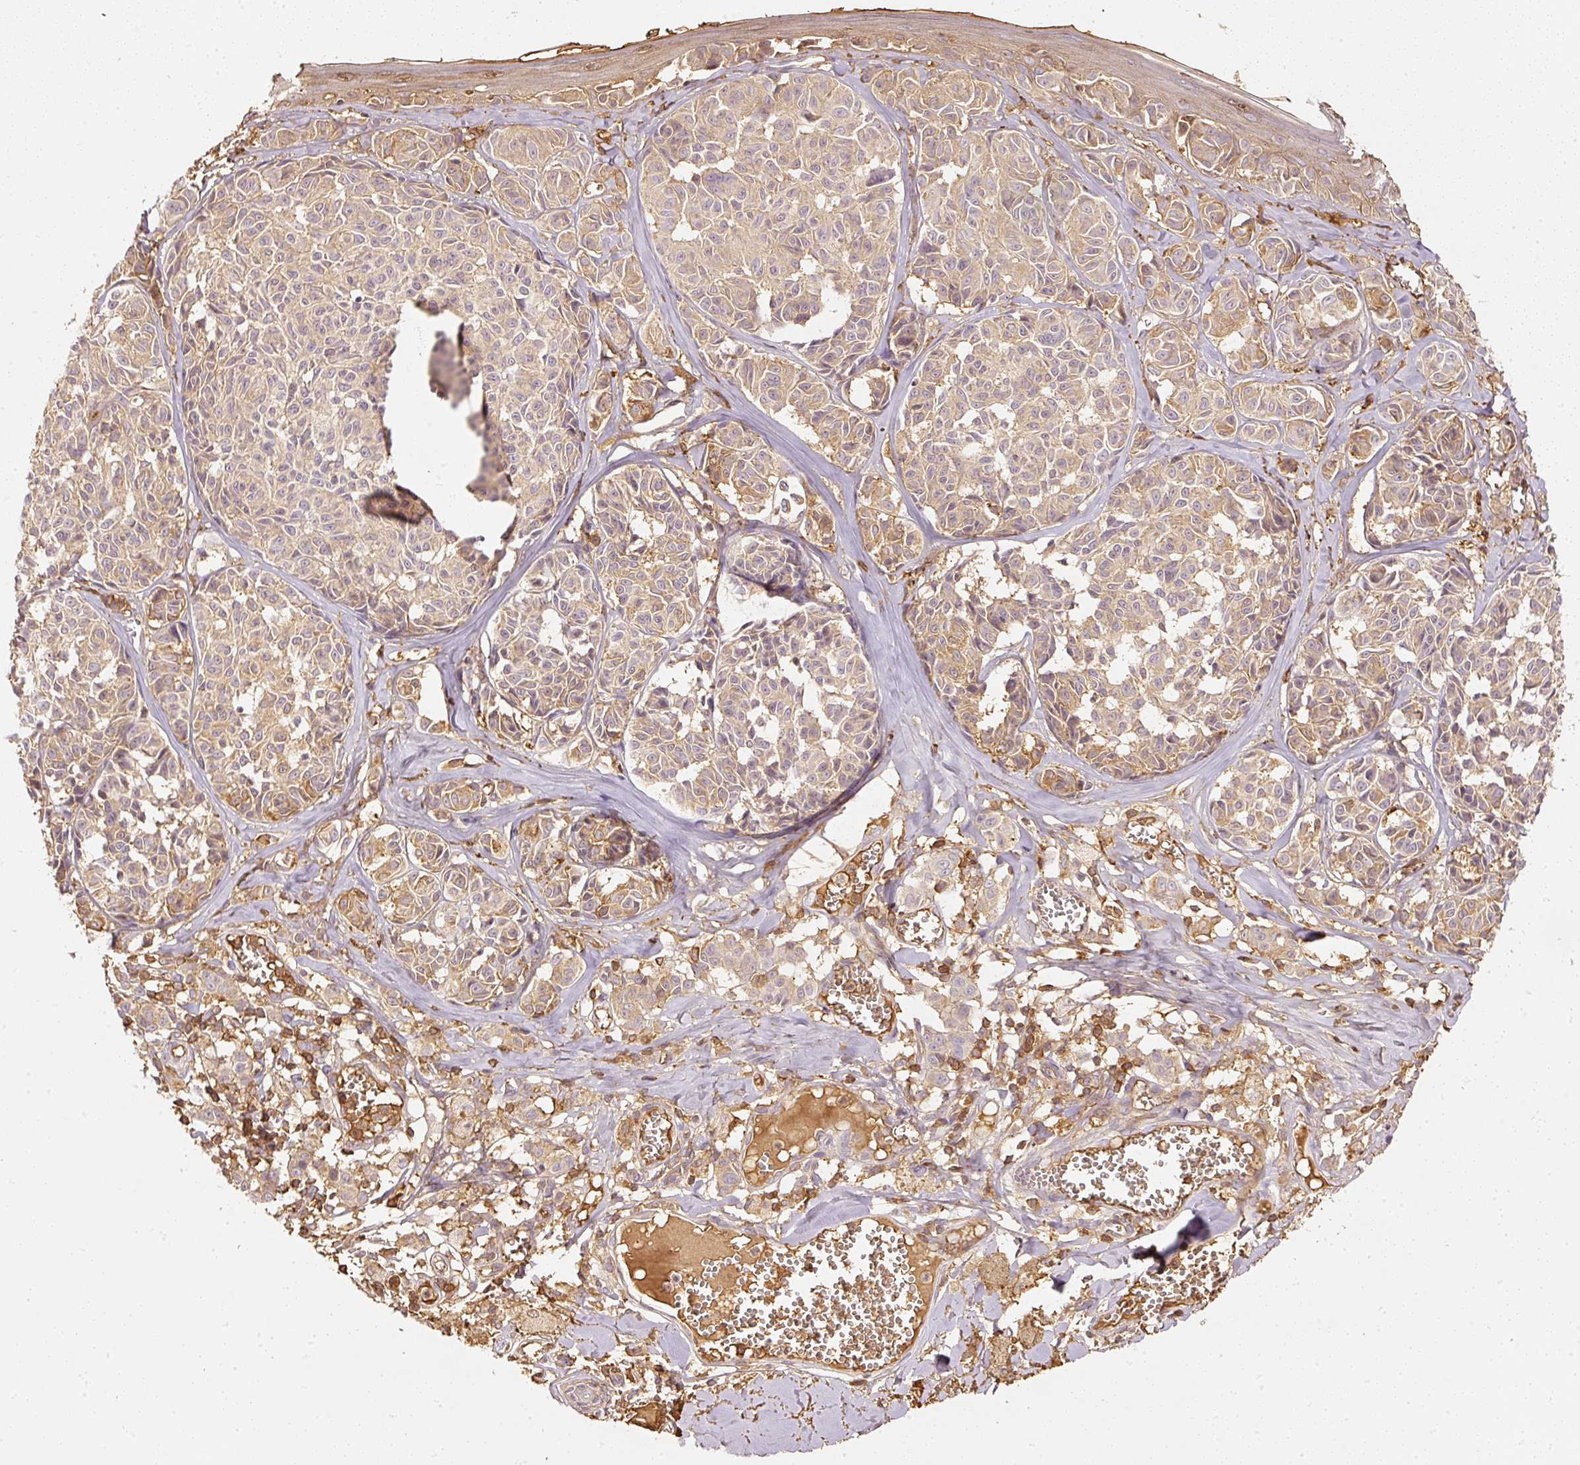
{"staining": {"intensity": "weak", "quantity": "25%-75%", "location": "cytoplasmic/membranous"}, "tissue": "melanoma", "cell_type": "Tumor cells", "image_type": "cancer", "snomed": [{"axis": "morphology", "description": "Malignant melanoma, NOS"}, {"axis": "topography", "description": "Skin"}], "caption": "Weak cytoplasmic/membranous staining is present in approximately 25%-75% of tumor cells in malignant melanoma.", "gene": "EVL", "patient": {"sex": "female", "age": 43}}